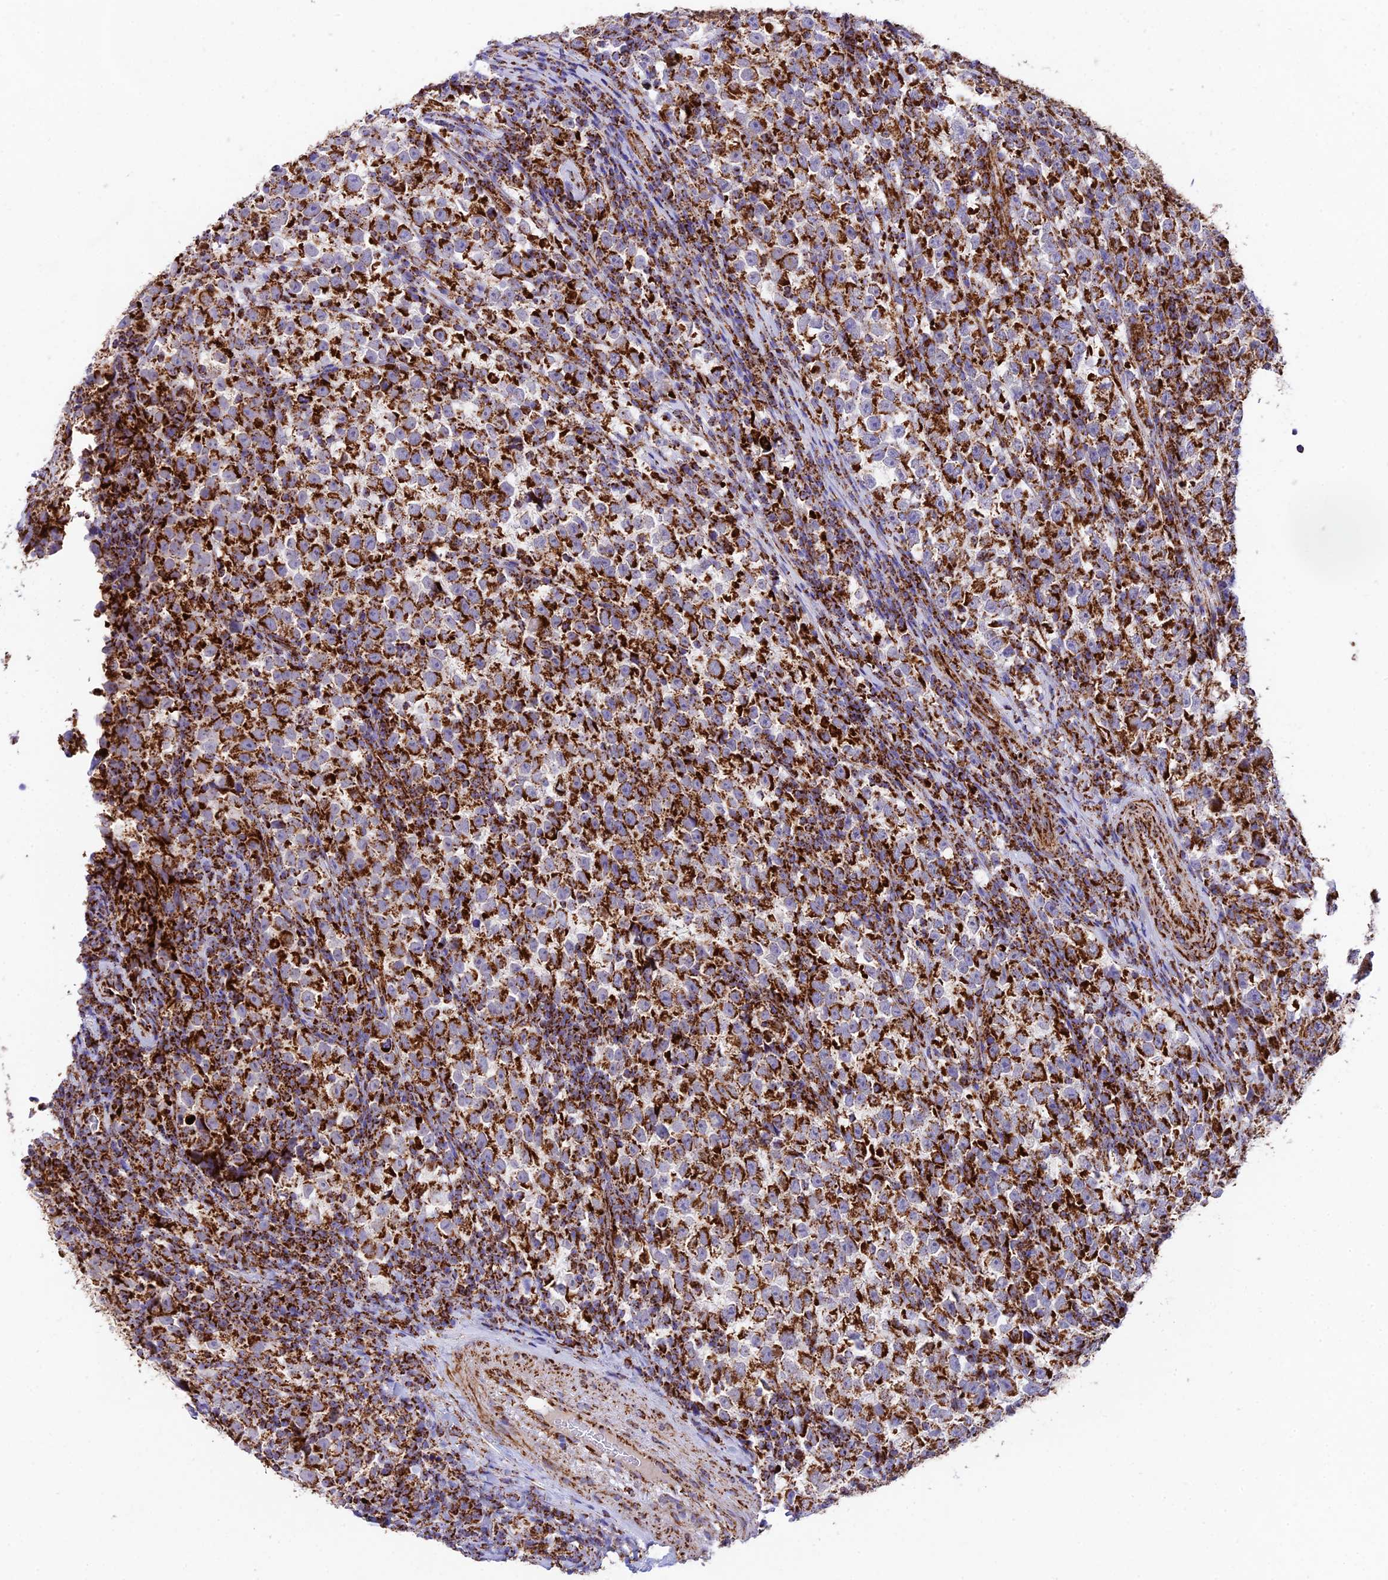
{"staining": {"intensity": "strong", "quantity": ">75%", "location": "cytoplasmic/membranous"}, "tissue": "testis cancer", "cell_type": "Tumor cells", "image_type": "cancer", "snomed": [{"axis": "morphology", "description": "Normal tissue, NOS"}, {"axis": "morphology", "description": "Seminoma, NOS"}, {"axis": "topography", "description": "Testis"}], "caption": "Brown immunohistochemical staining in seminoma (testis) displays strong cytoplasmic/membranous positivity in approximately >75% of tumor cells.", "gene": "CHCHD3", "patient": {"sex": "male", "age": 43}}